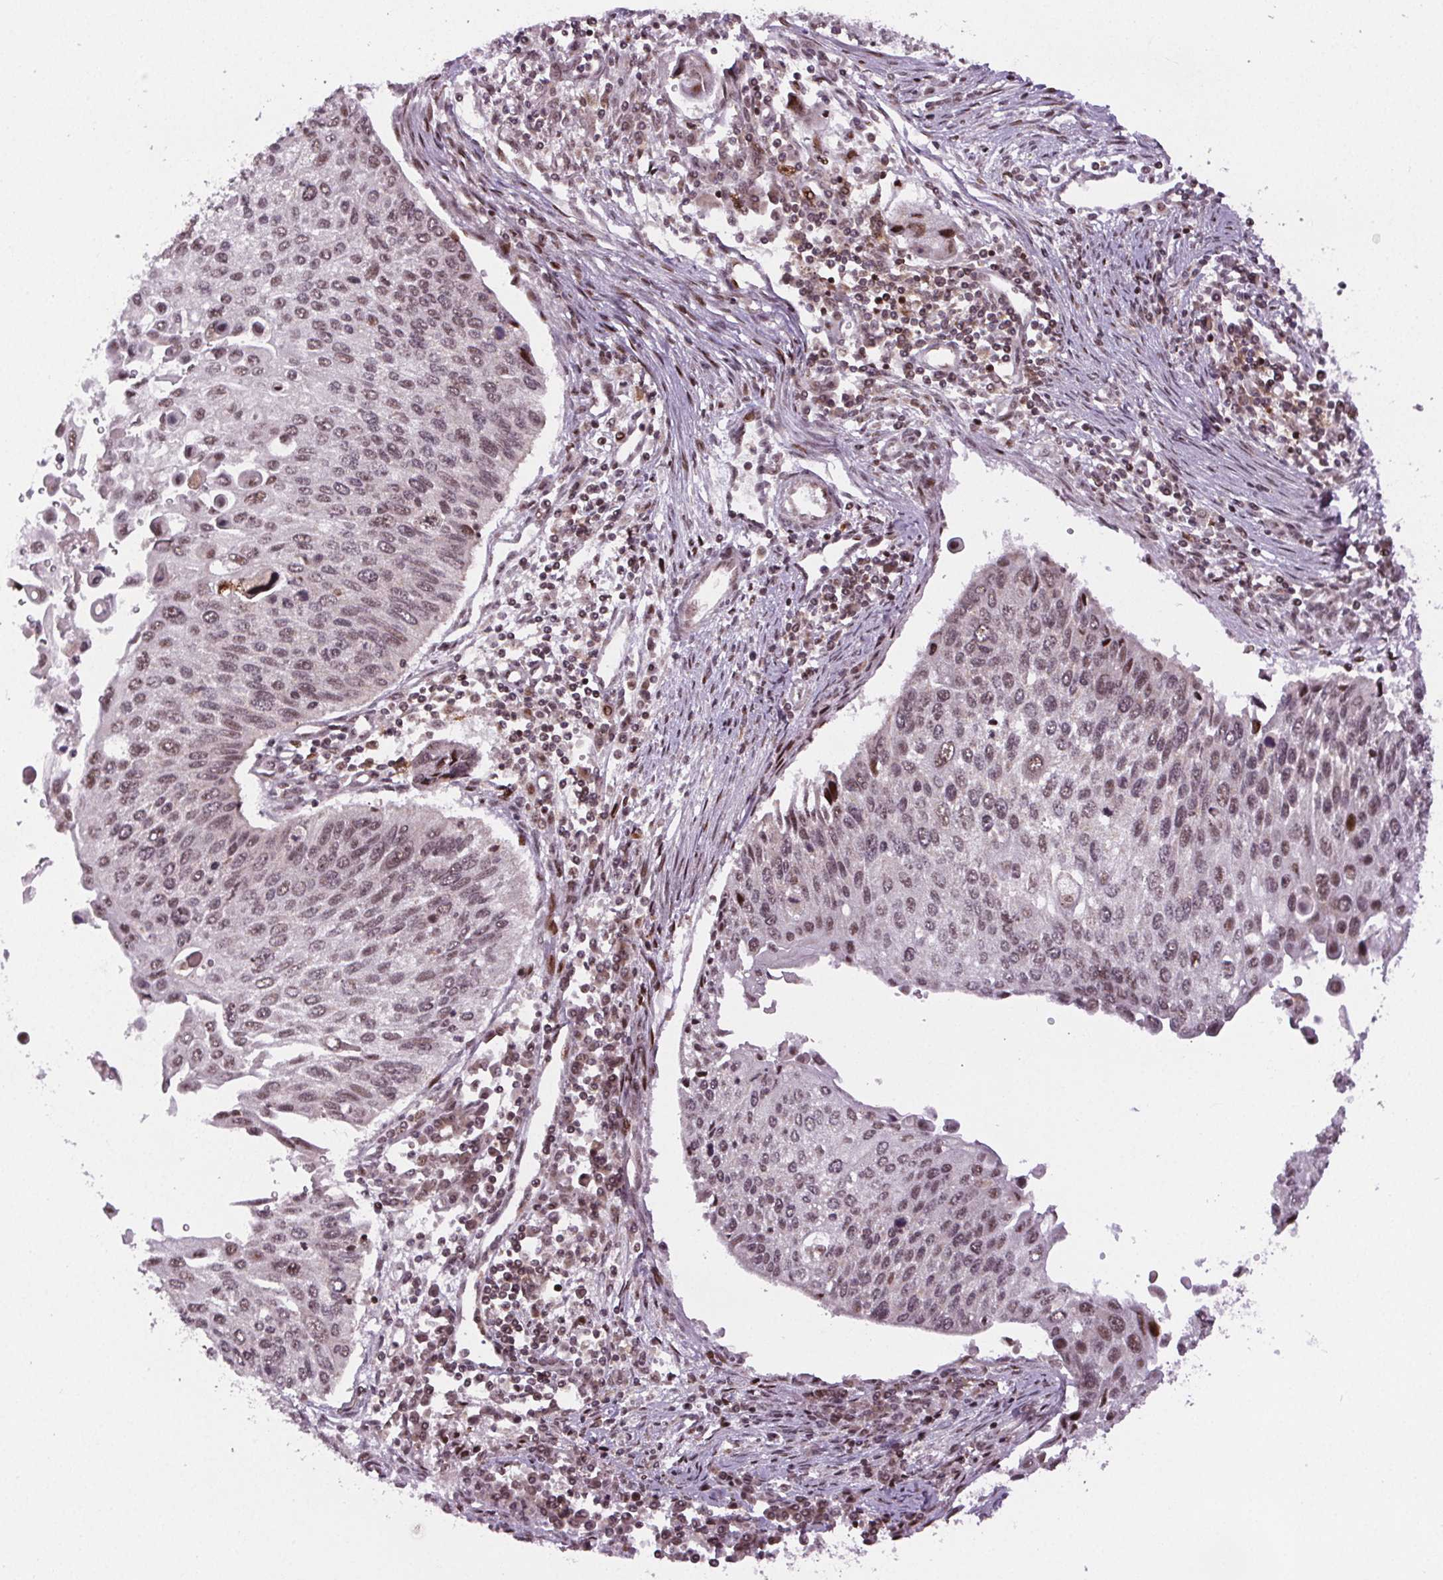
{"staining": {"intensity": "weak", "quantity": "25%-75%", "location": "nuclear"}, "tissue": "lung cancer", "cell_type": "Tumor cells", "image_type": "cancer", "snomed": [{"axis": "morphology", "description": "Squamous cell carcinoma, NOS"}, {"axis": "morphology", "description": "Squamous cell carcinoma, metastatic, NOS"}, {"axis": "topography", "description": "Lung"}], "caption": "Weak nuclear positivity for a protein is identified in about 25%-75% of tumor cells of lung cancer (squamous cell carcinoma) using IHC.", "gene": "SNRNP35", "patient": {"sex": "male", "age": 63}}